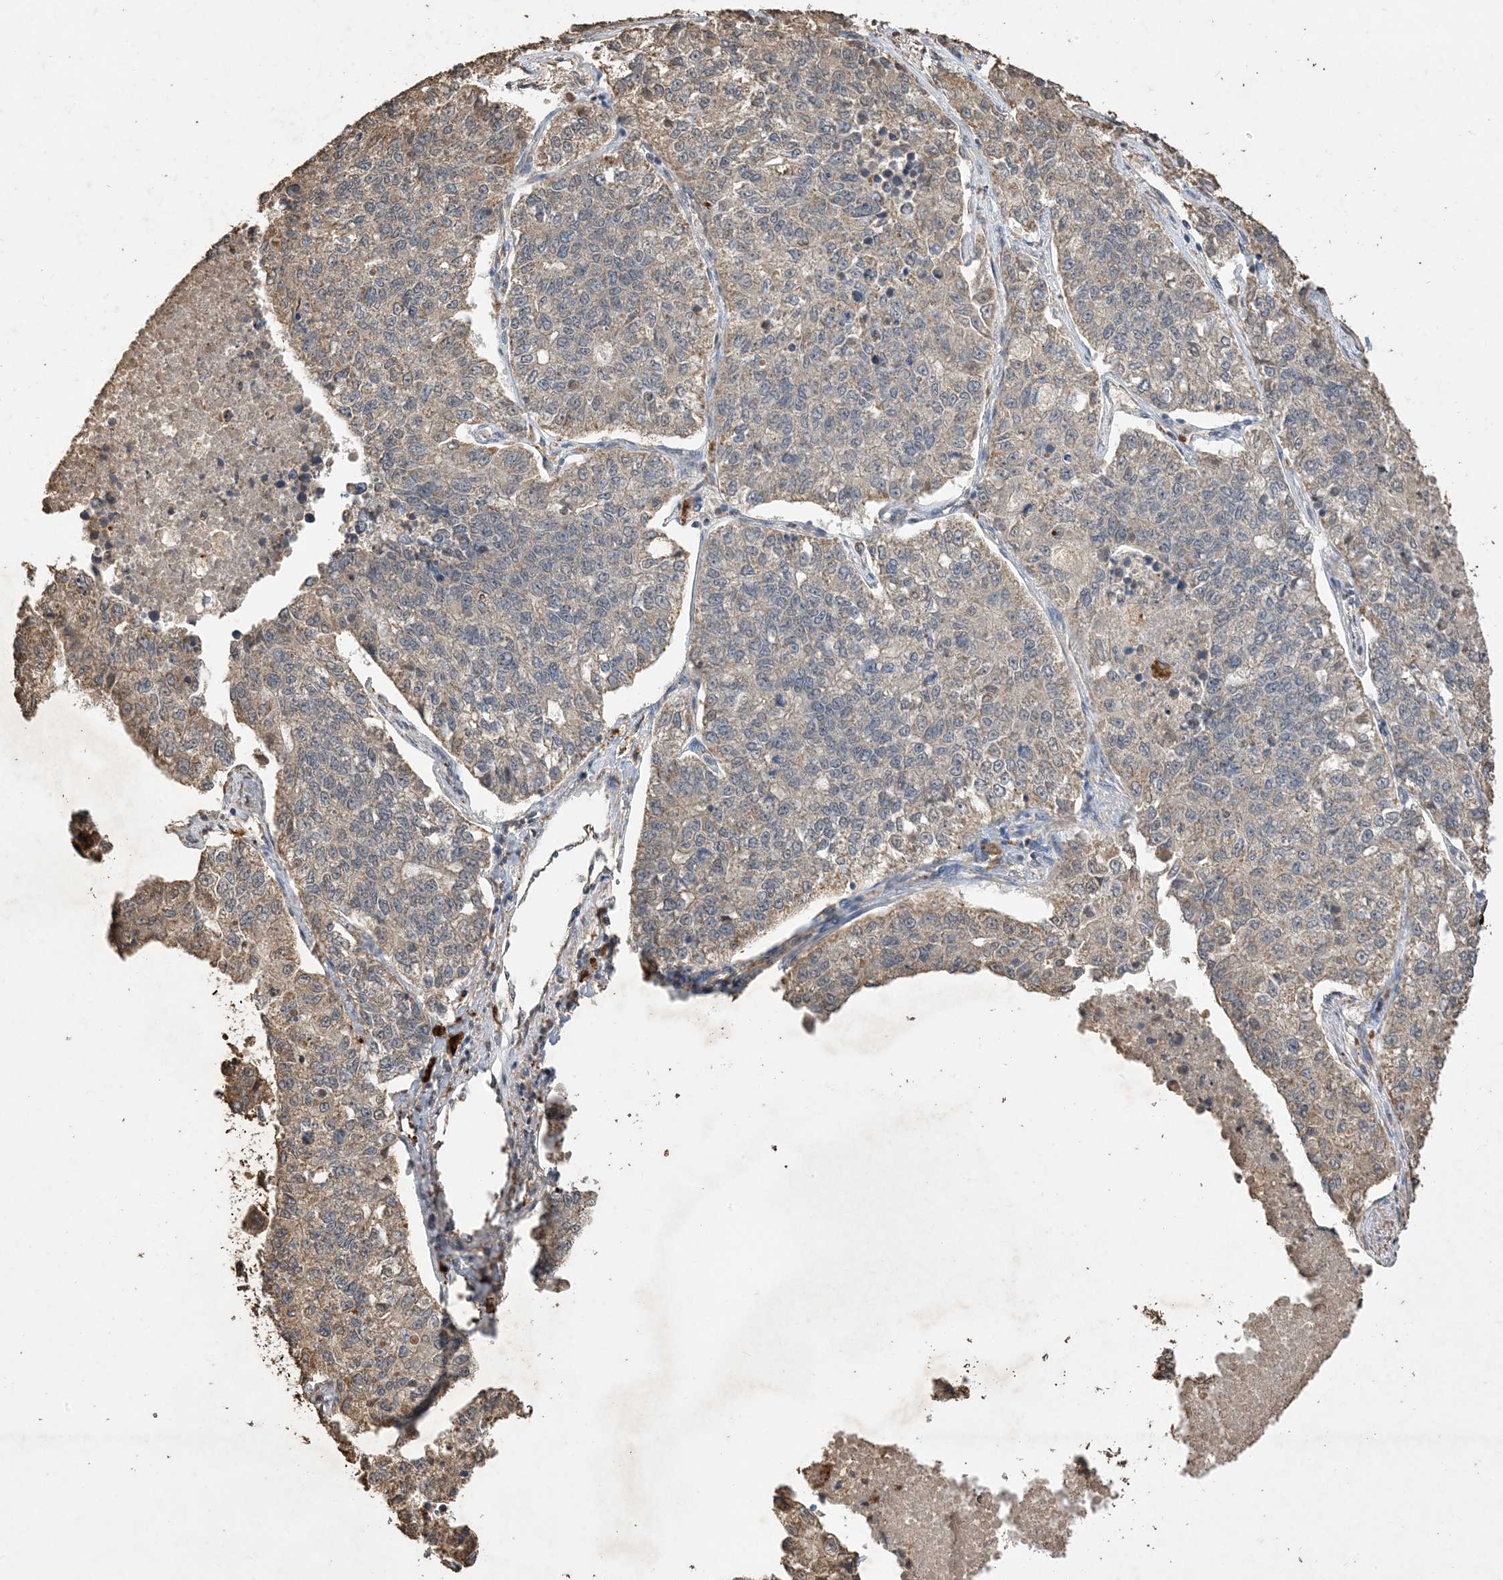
{"staining": {"intensity": "weak", "quantity": "25%-75%", "location": "cytoplasmic/membranous"}, "tissue": "lung cancer", "cell_type": "Tumor cells", "image_type": "cancer", "snomed": [{"axis": "morphology", "description": "Adenocarcinoma, NOS"}, {"axis": "topography", "description": "Lung"}], "caption": "The immunohistochemical stain labels weak cytoplasmic/membranous staining in tumor cells of adenocarcinoma (lung) tissue. The staining is performed using DAB brown chromogen to label protein expression. The nuclei are counter-stained blue using hematoxylin.", "gene": "HPS4", "patient": {"sex": "male", "age": 49}}